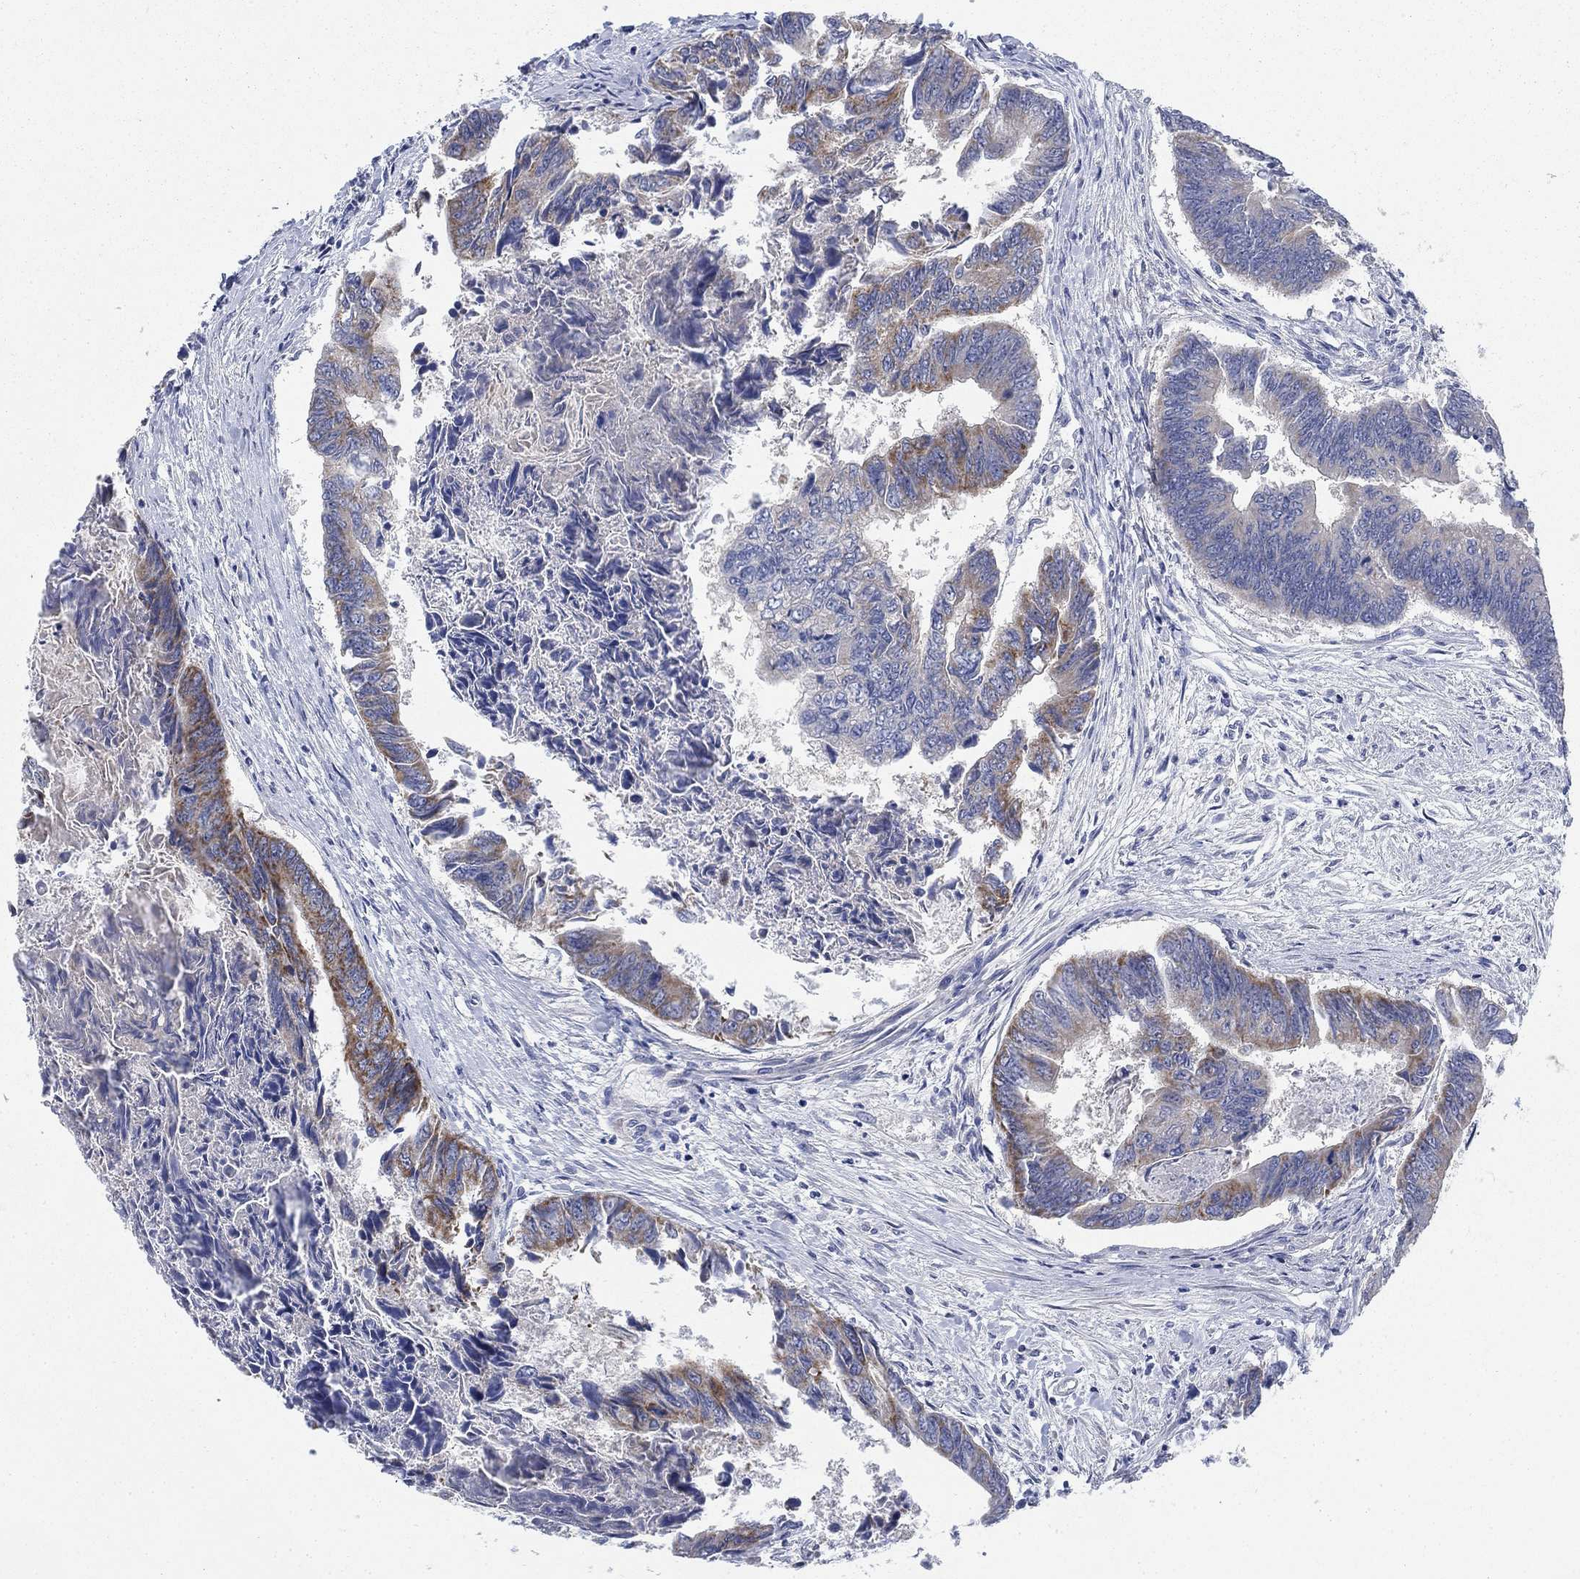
{"staining": {"intensity": "moderate", "quantity": "25%-75%", "location": "cytoplasmic/membranous"}, "tissue": "colorectal cancer", "cell_type": "Tumor cells", "image_type": "cancer", "snomed": [{"axis": "morphology", "description": "Adenocarcinoma, NOS"}, {"axis": "topography", "description": "Colon"}], "caption": "Protein staining displays moderate cytoplasmic/membranous expression in approximately 25%-75% of tumor cells in colorectal cancer.", "gene": "NME7", "patient": {"sex": "female", "age": 65}}